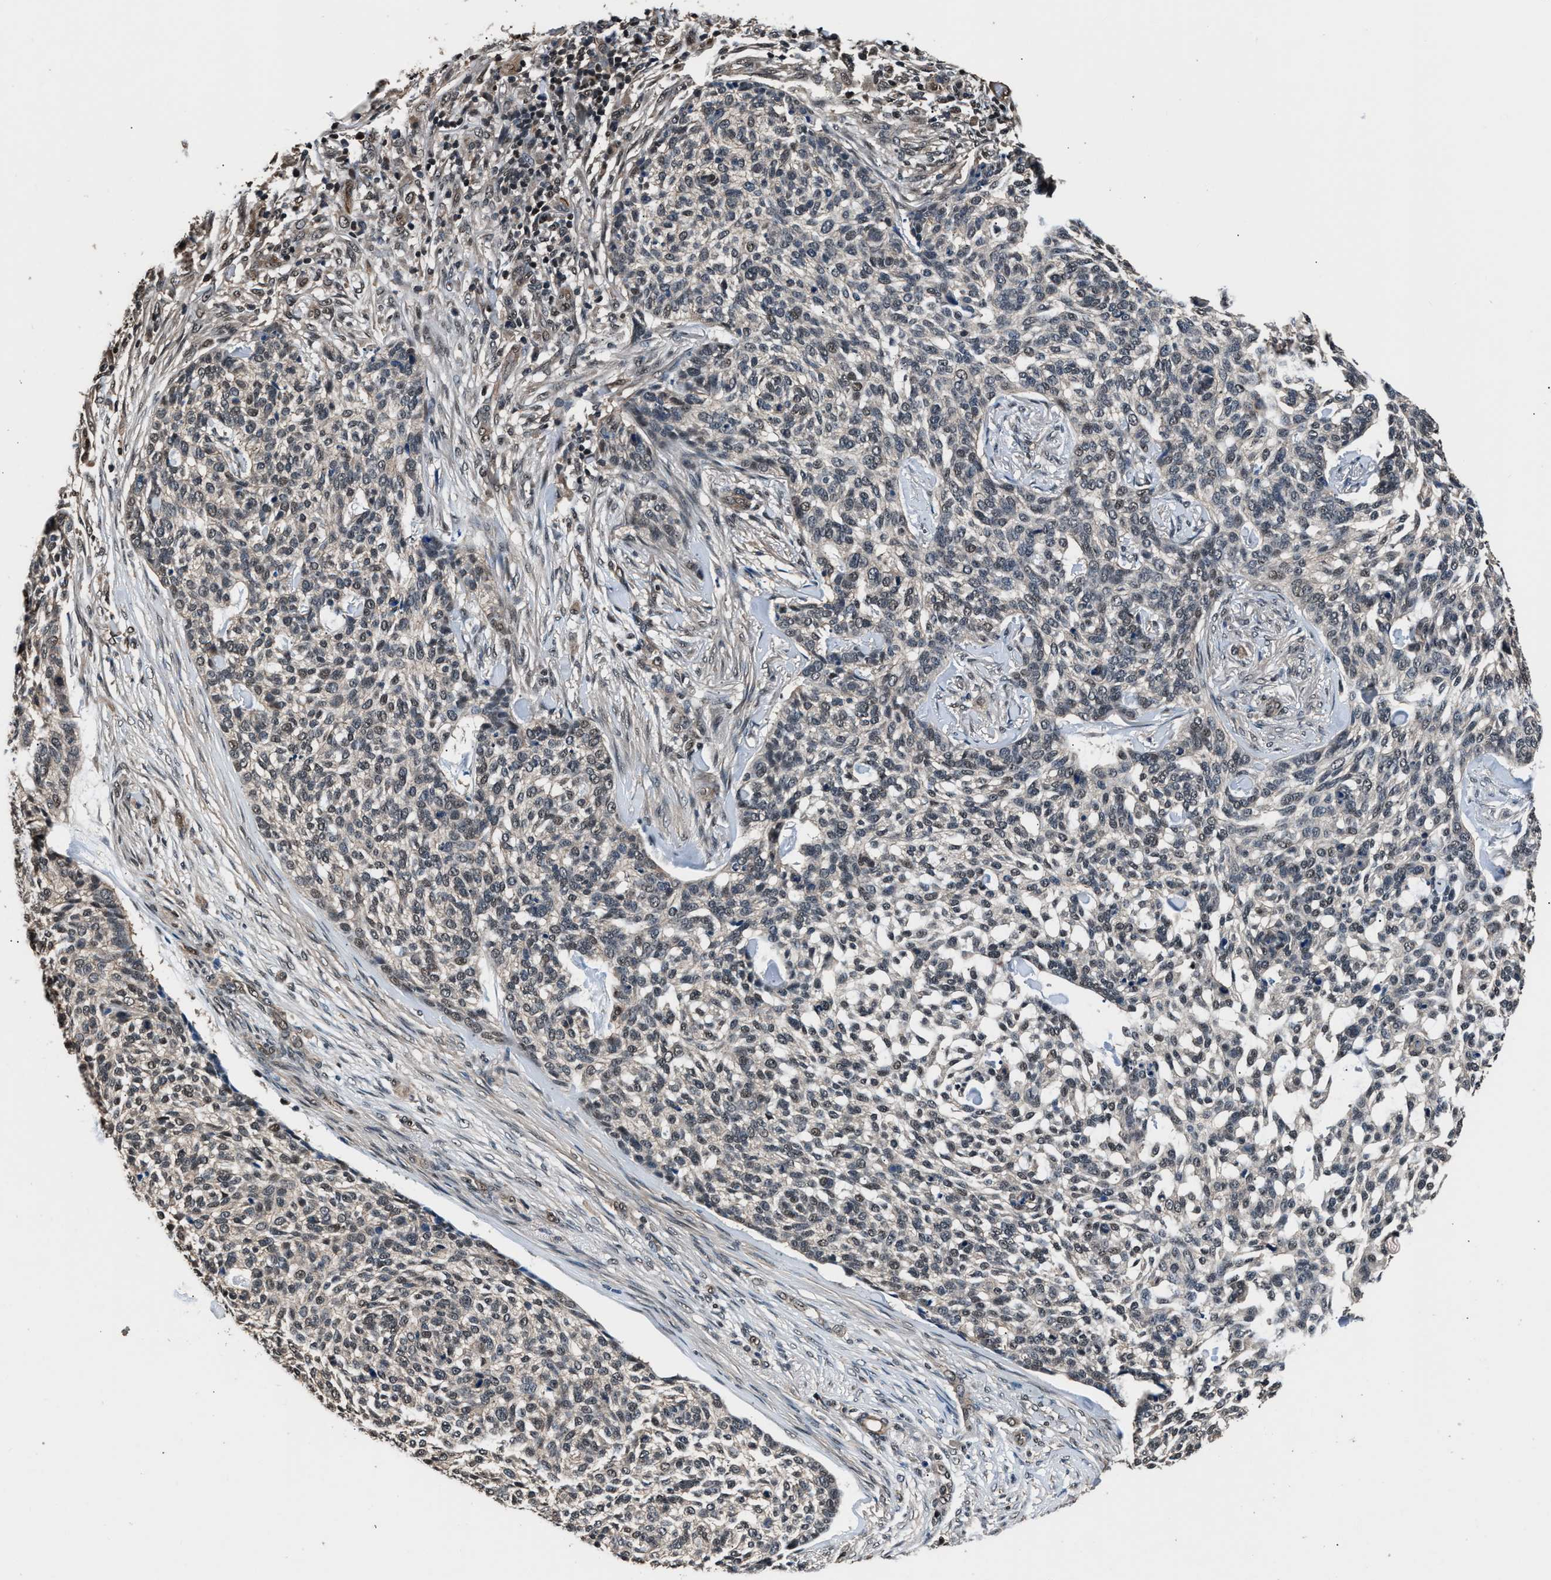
{"staining": {"intensity": "weak", "quantity": "<25%", "location": "nuclear"}, "tissue": "skin cancer", "cell_type": "Tumor cells", "image_type": "cancer", "snomed": [{"axis": "morphology", "description": "Basal cell carcinoma"}, {"axis": "topography", "description": "Skin"}], "caption": "Skin cancer stained for a protein using IHC demonstrates no positivity tumor cells.", "gene": "DFFA", "patient": {"sex": "female", "age": 64}}